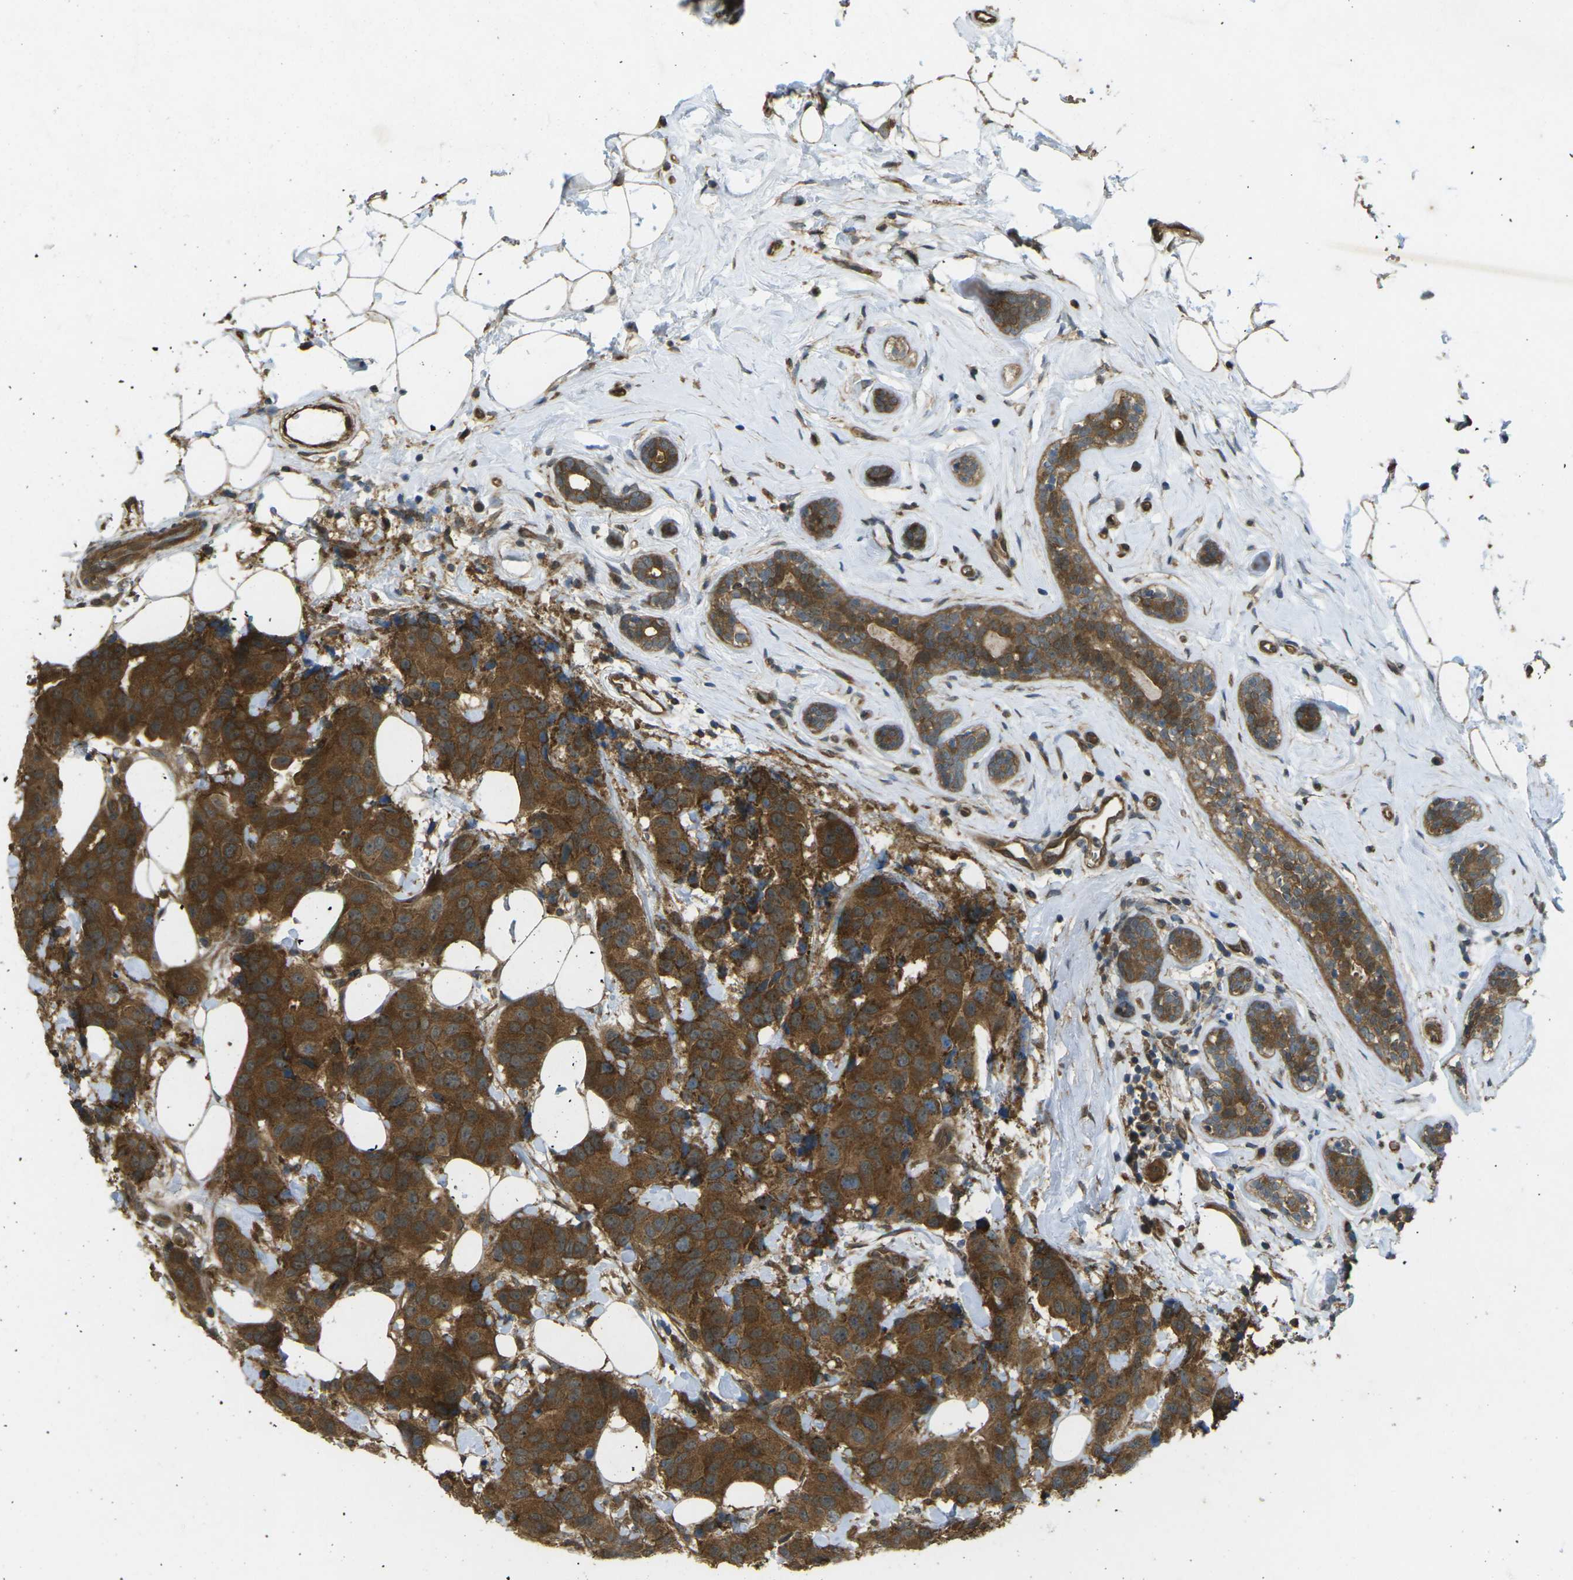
{"staining": {"intensity": "strong", "quantity": ">75%", "location": "cytoplasmic/membranous"}, "tissue": "breast cancer", "cell_type": "Tumor cells", "image_type": "cancer", "snomed": [{"axis": "morphology", "description": "Normal tissue, NOS"}, {"axis": "morphology", "description": "Duct carcinoma"}, {"axis": "topography", "description": "Breast"}], "caption": "Infiltrating ductal carcinoma (breast) stained with DAB immunohistochemistry (IHC) demonstrates high levels of strong cytoplasmic/membranous staining in approximately >75% of tumor cells. (DAB IHC with brightfield microscopy, high magnification).", "gene": "CHMP3", "patient": {"sex": "female", "age": 39}}